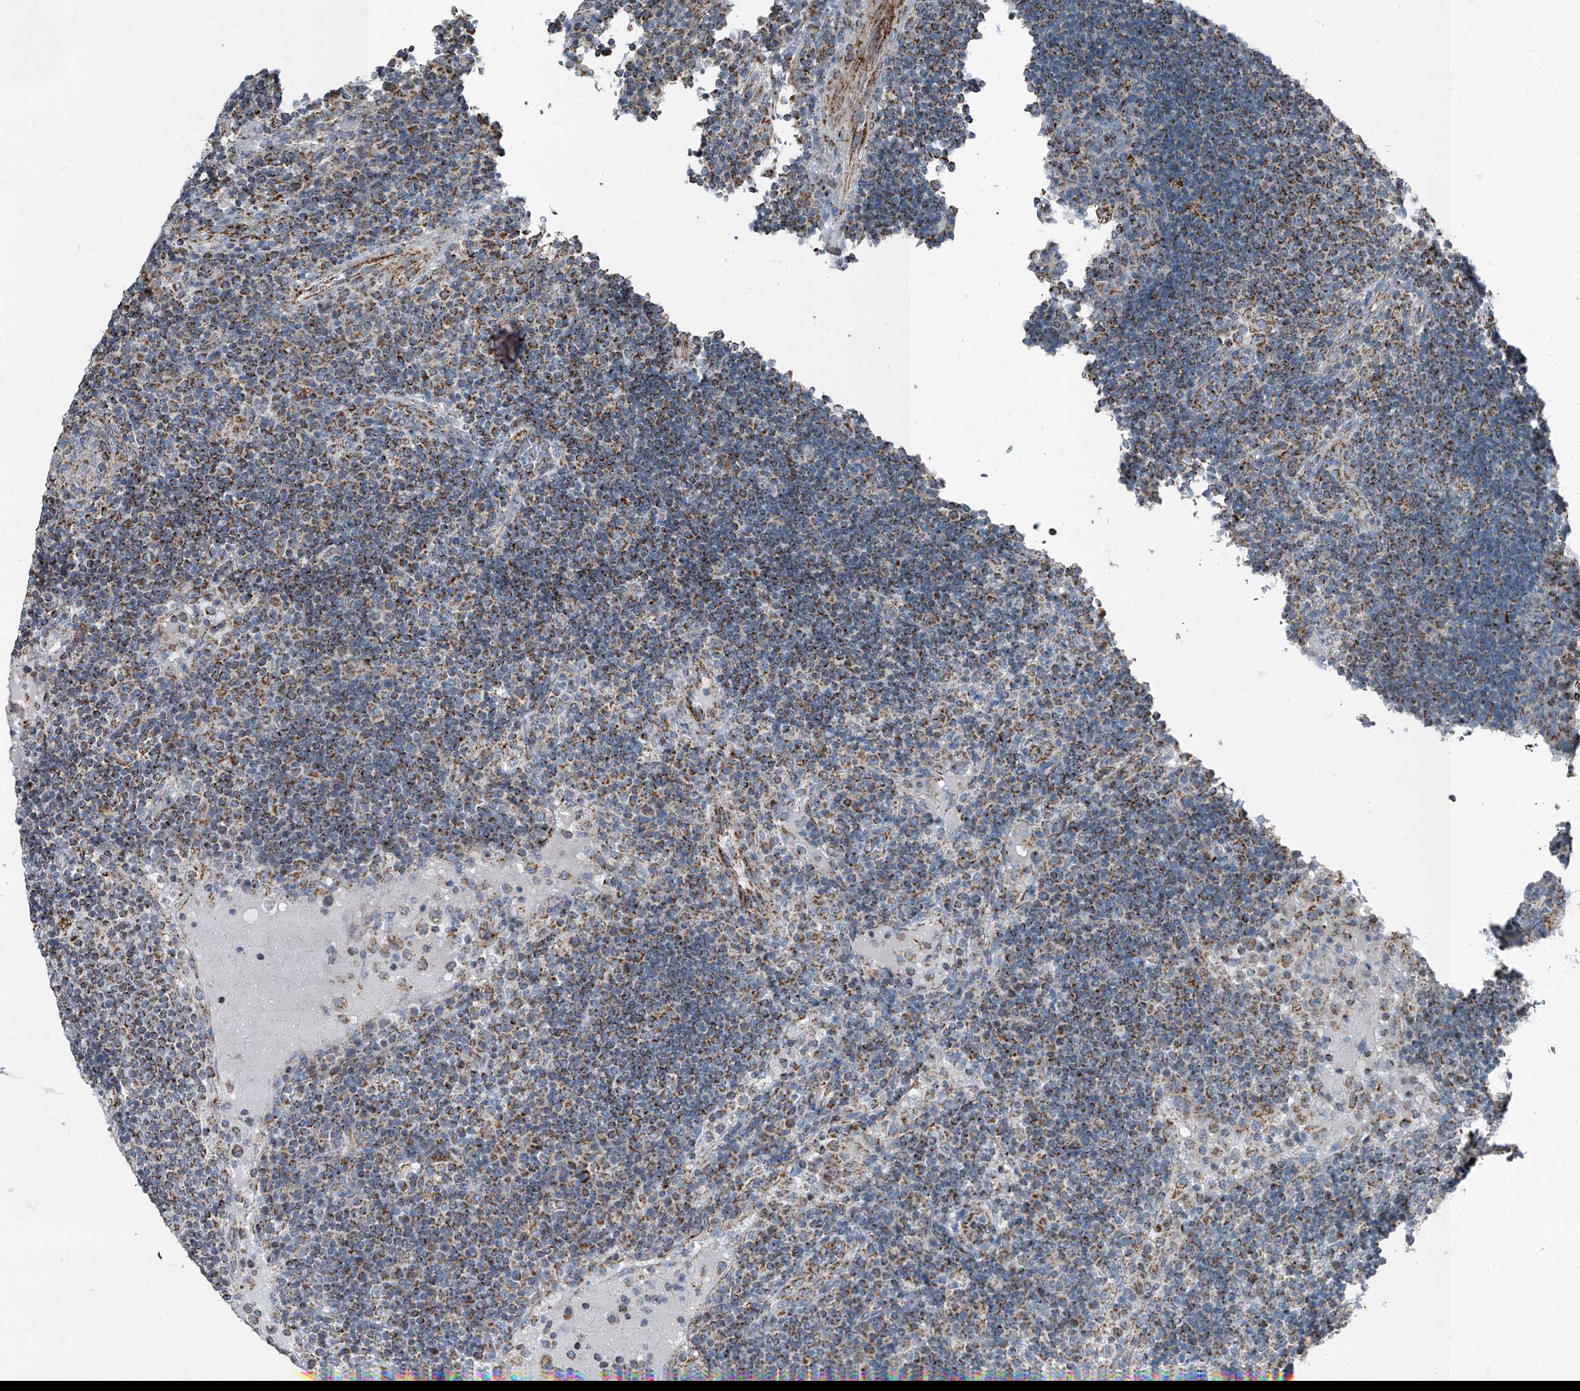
{"staining": {"intensity": "moderate", "quantity": "25%-75%", "location": "cytoplasmic/membranous"}, "tissue": "lymph node", "cell_type": "Non-germinal center cells", "image_type": "normal", "snomed": [{"axis": "morphology", "description": "Normal tissue, NOS"}, {"axis": "topography", "description": "Lymph node"}], "caption": "Immunohistochemistry micrograph of normal lymph node: lymph node stained using immunohistochemistry reveals medium levels of moderate protein expression localized specifically in the cytoplasmic/membranous of non-germinal center cells, appearing as a cytoplasmic/membranous brown color.", "gene": "CHRNA7", "patient": {"sex": "female", "age": 53}}